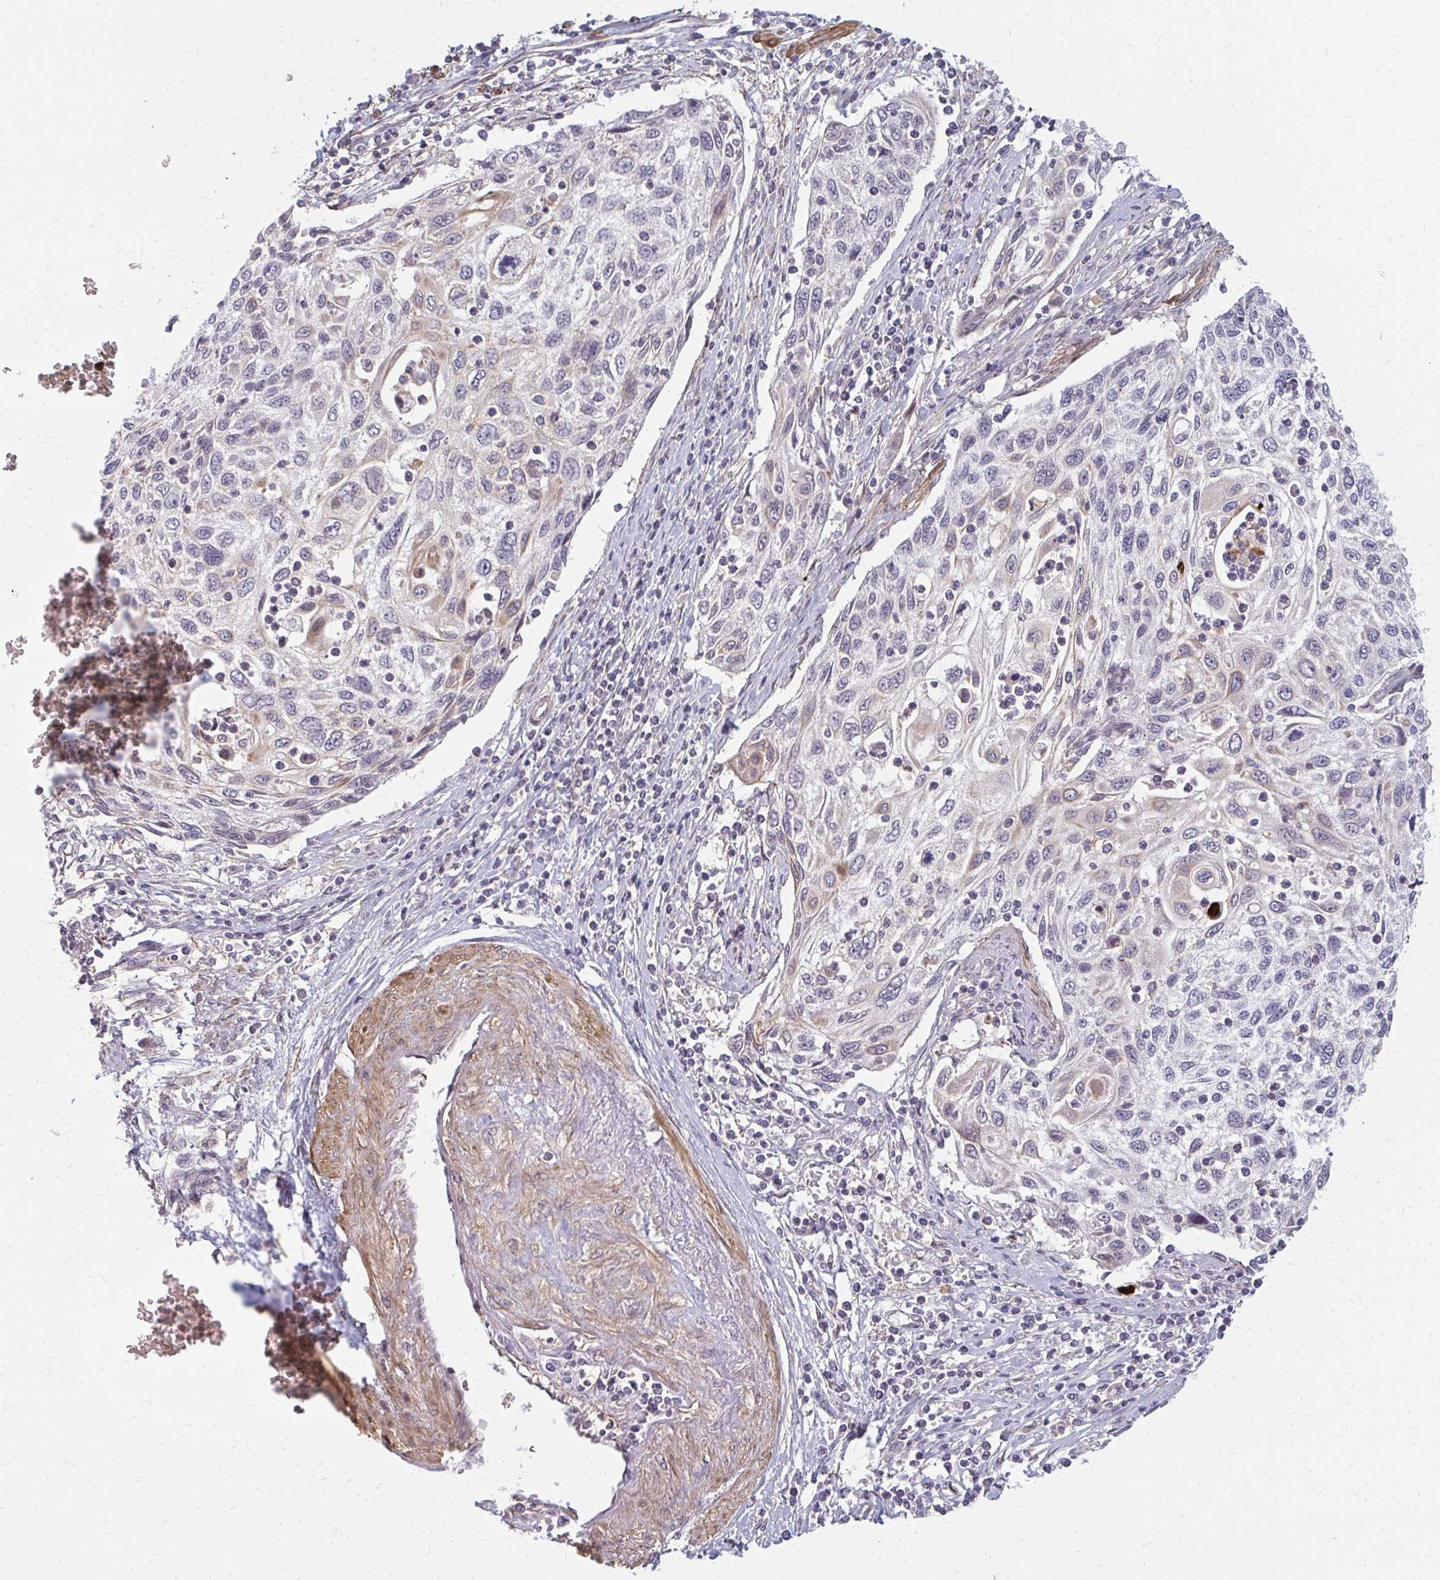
{"staining": {"intensity": "negative", "quantity": "none", "location": "none"}, "tissue": "cervical cancer", "cell_type": "Tumor cells", "image_type": "cancer", "snomed": [{"axis": "morphology", "description": "Squamous cell carcinoma, NOS"}, {"axis": "topography", "description": "Cervix"}], "caption": "This is an IHC micrograph of human cervical cancer (squamous cell carcinoma). There is no positivity in tumor cells.", "gene": "GPC5", "patient": {"sex": "female", "age": 70}}